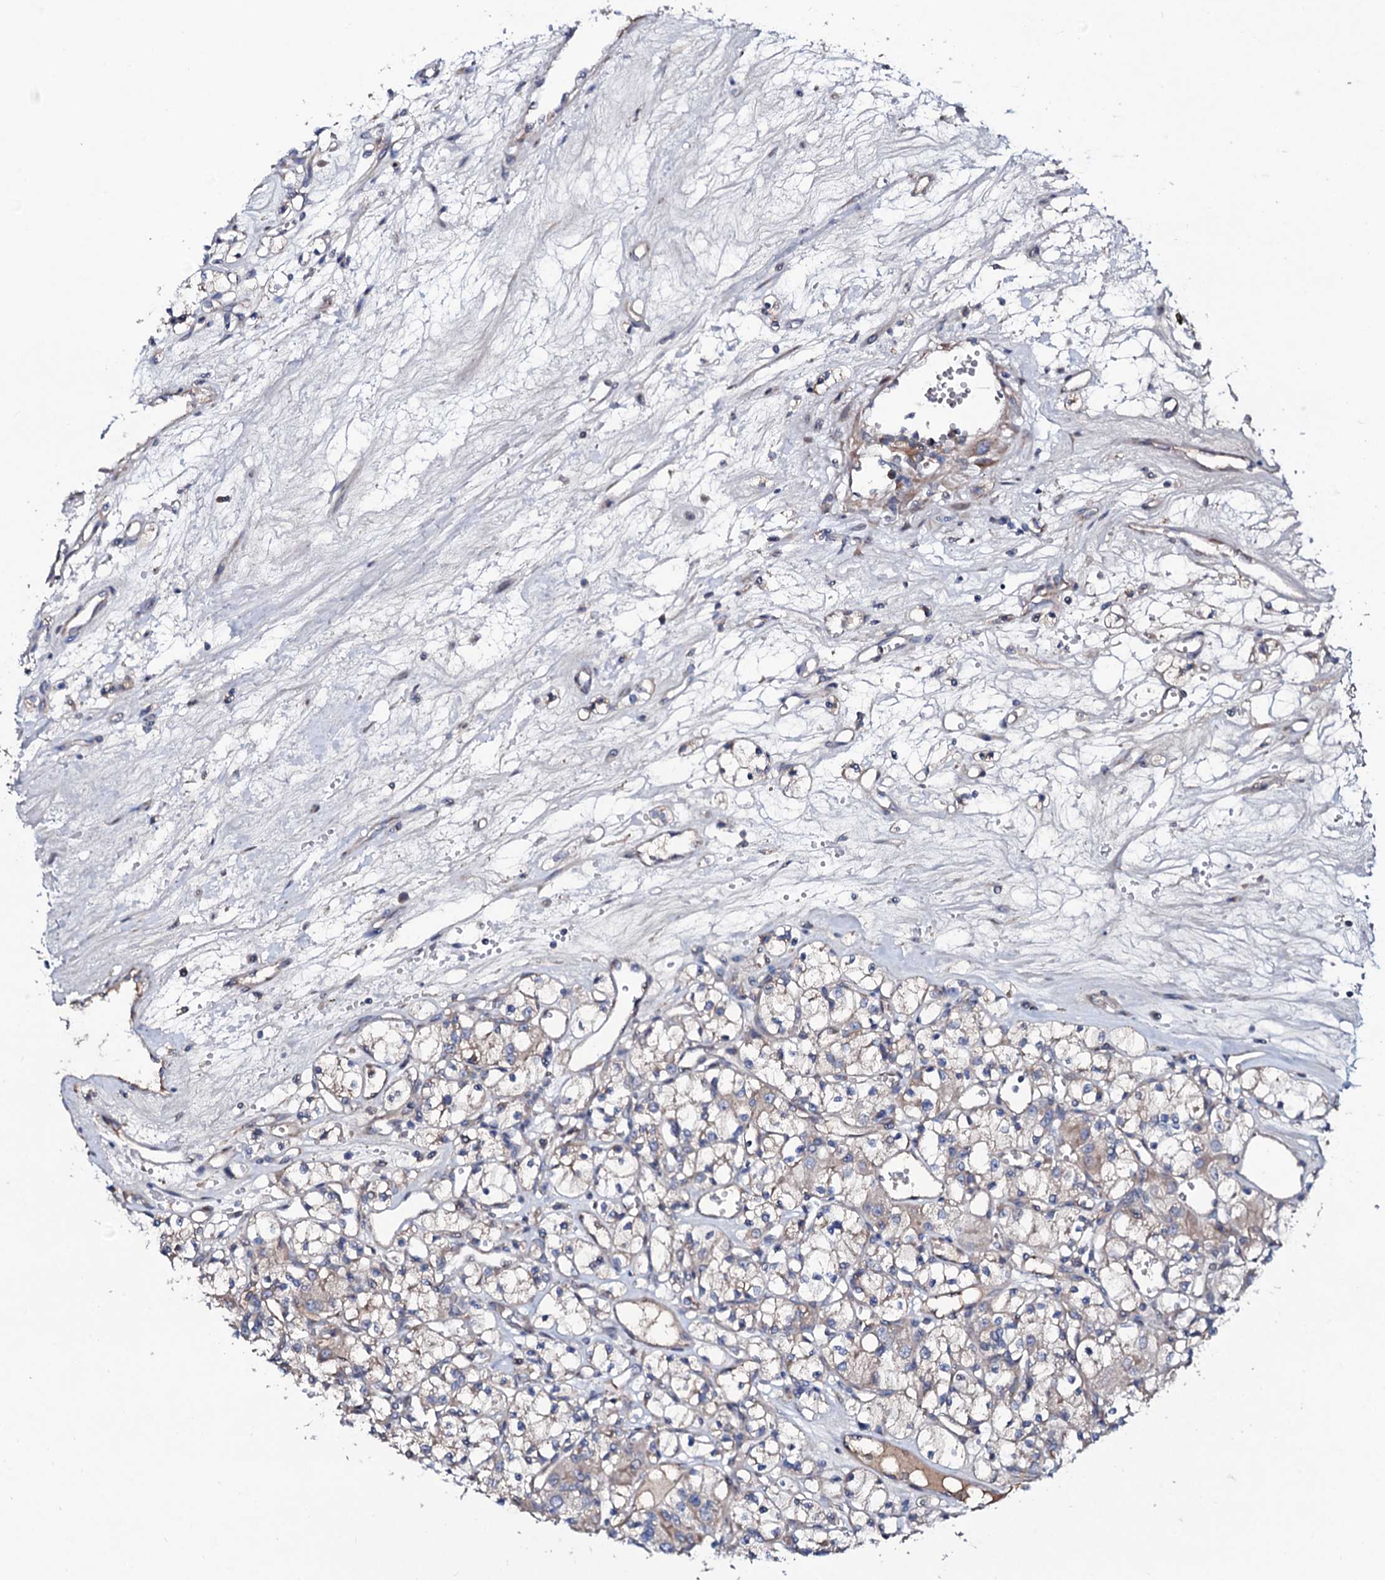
{"staining": {"intensity": "weak", "quantity": "<25%", "location": "cytoplasmic/membranous"}, "tissue": "renal cancer", "cell_type": "Tumor cells", "image_type": "cancer", "snomed": [{"axis": "morphology", "description": "Adenocarcinoma, NOS"}, {"axis": "topography", "description": "Kidney"}], "caption": "DAB (3,3'-diaminobenzidine) immunohistochemical staining of human adenocarcinoma (renal) shows no significant positivity in tumor cells.", "gene": "PPP1R3D", "patient": {"sex": "female", "age": 59}}